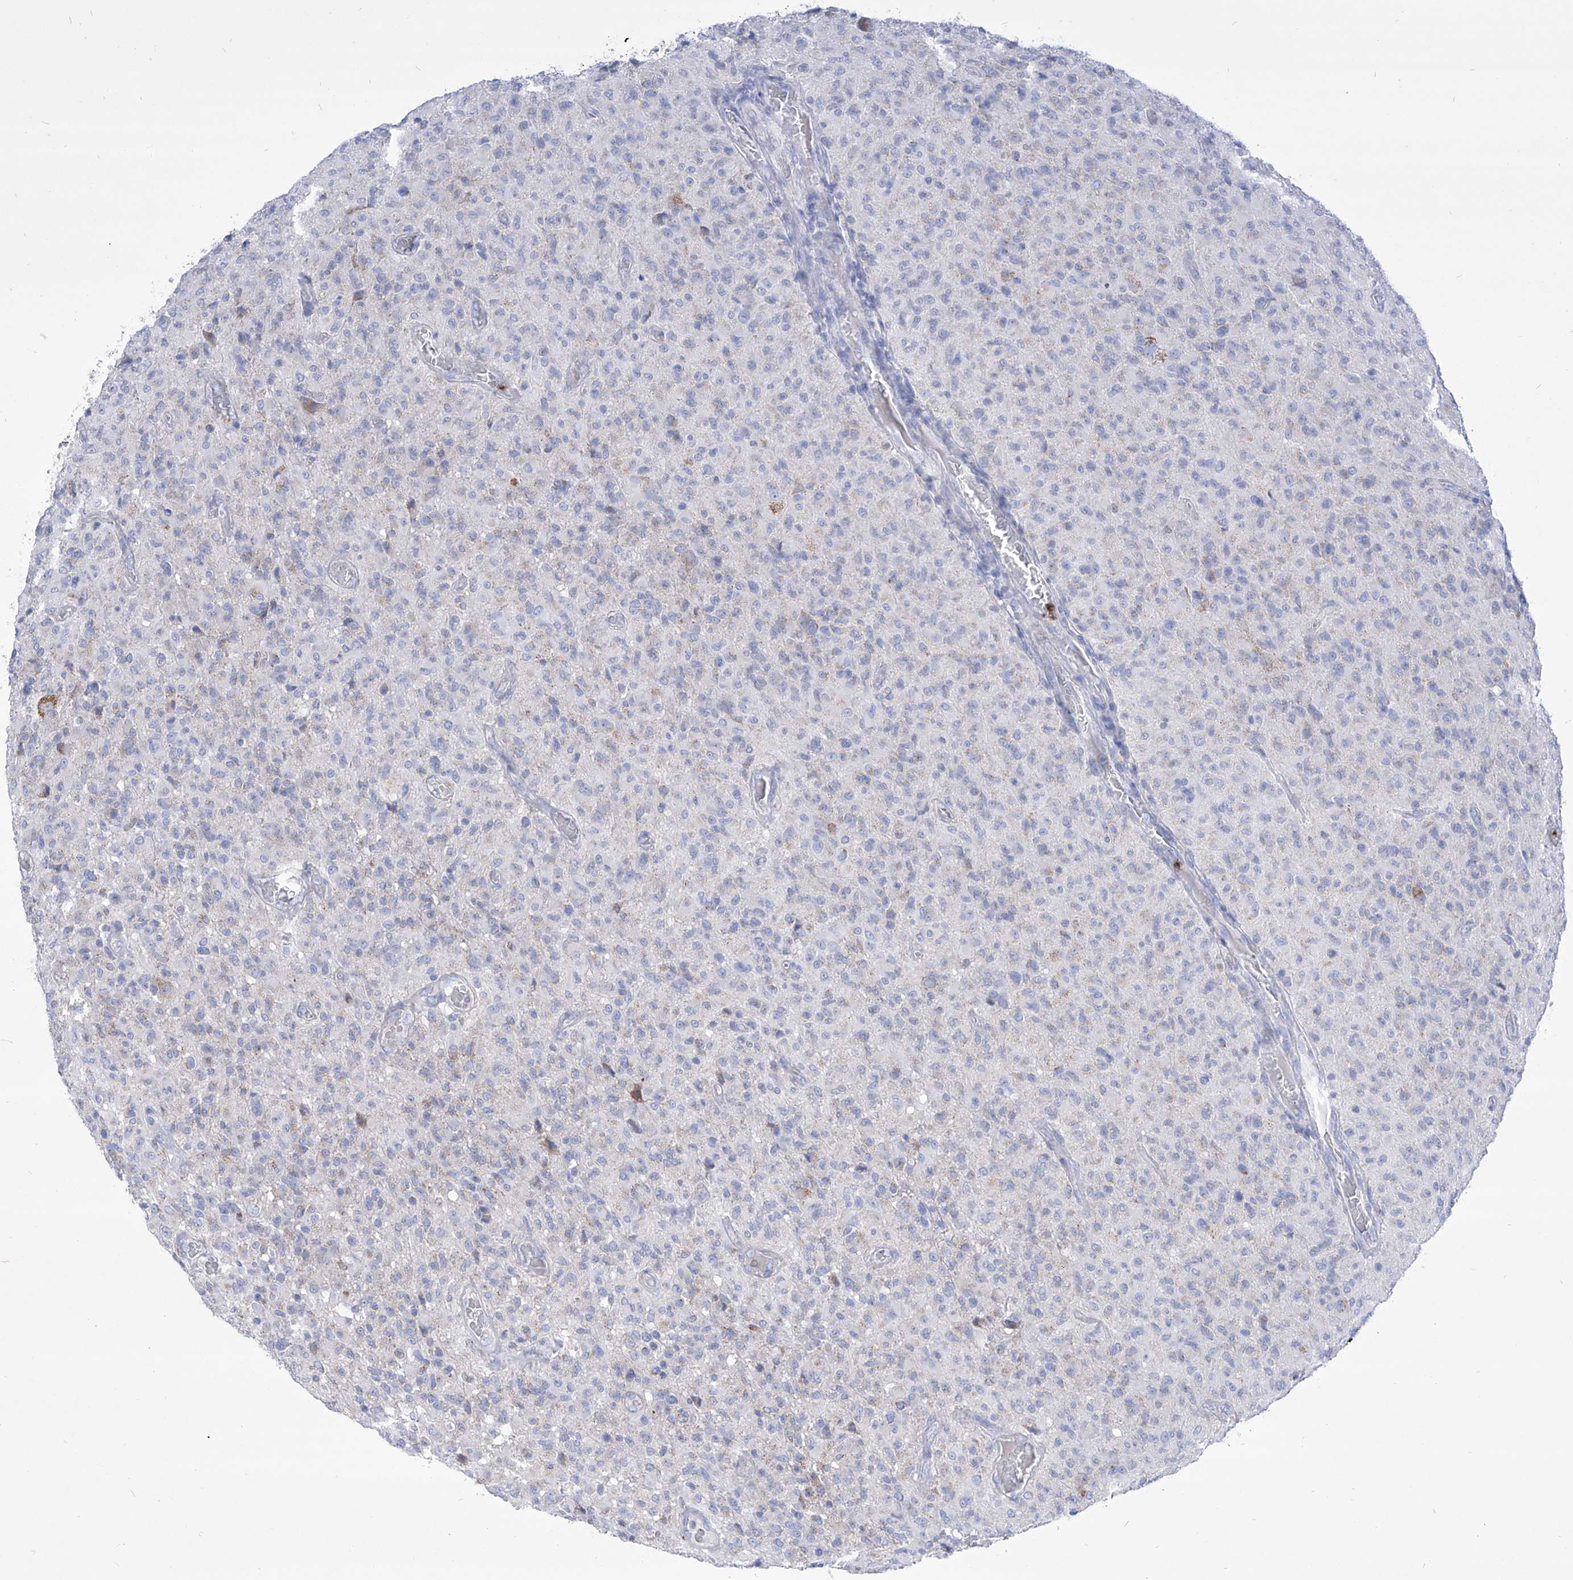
{"staining": {"intensity": "negative", "quantity": "none", "location": "none"}, "tissue": "glioma", "cell_type": "Tumor cells", "image_type": "cancer", "snomed": [{"axis": "morphology", "description": "Glioma, malignant, High grade"}, {"axis": "topography", "description": "Brain"}], "caption": "IHC of human high-grade glioma (malignant) shows no positivity in tumor cells.", "gene": "COQ3", "patient": {"sex": "female", "age": 57}}